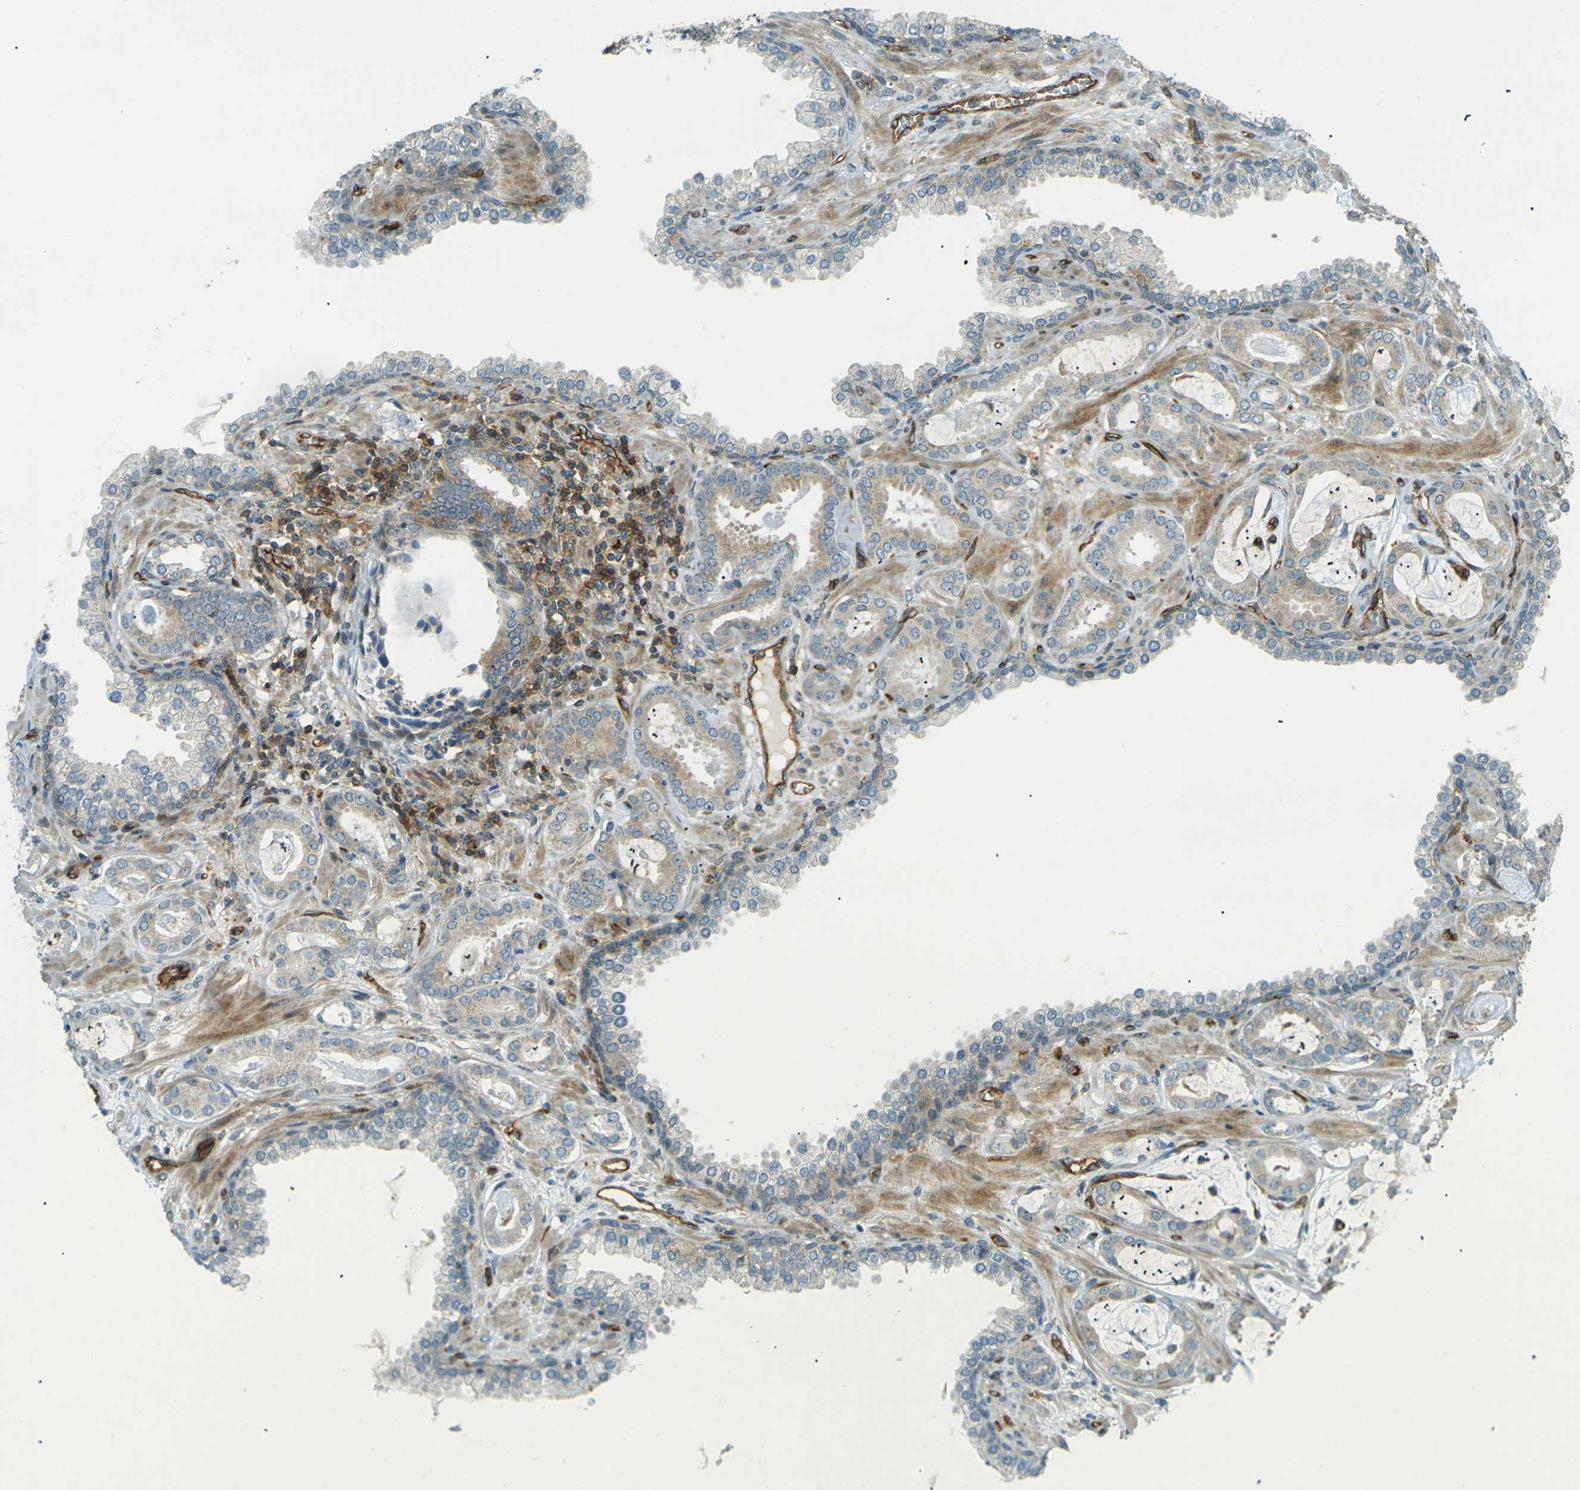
{"staining": {"intensity": "weak", "quantity": "<25%", "location": "cytoplasmic/membranous"}, "tissue": "prostate cancer", "cell_type": "Tumor cells", "image_type": "cancer", "snomed": [{"axis": "morphology", "description": "Adenocarcinoma, Low grade"}, {"axis": "topography", "description": "Prostate"}], "caption": "Protein analysis of prostate low-grade adenocarcinoma exhibits no significant staining in tumor cells.", "gene": "S1PR1", "patient": {"sex": "male", "age": 53}}